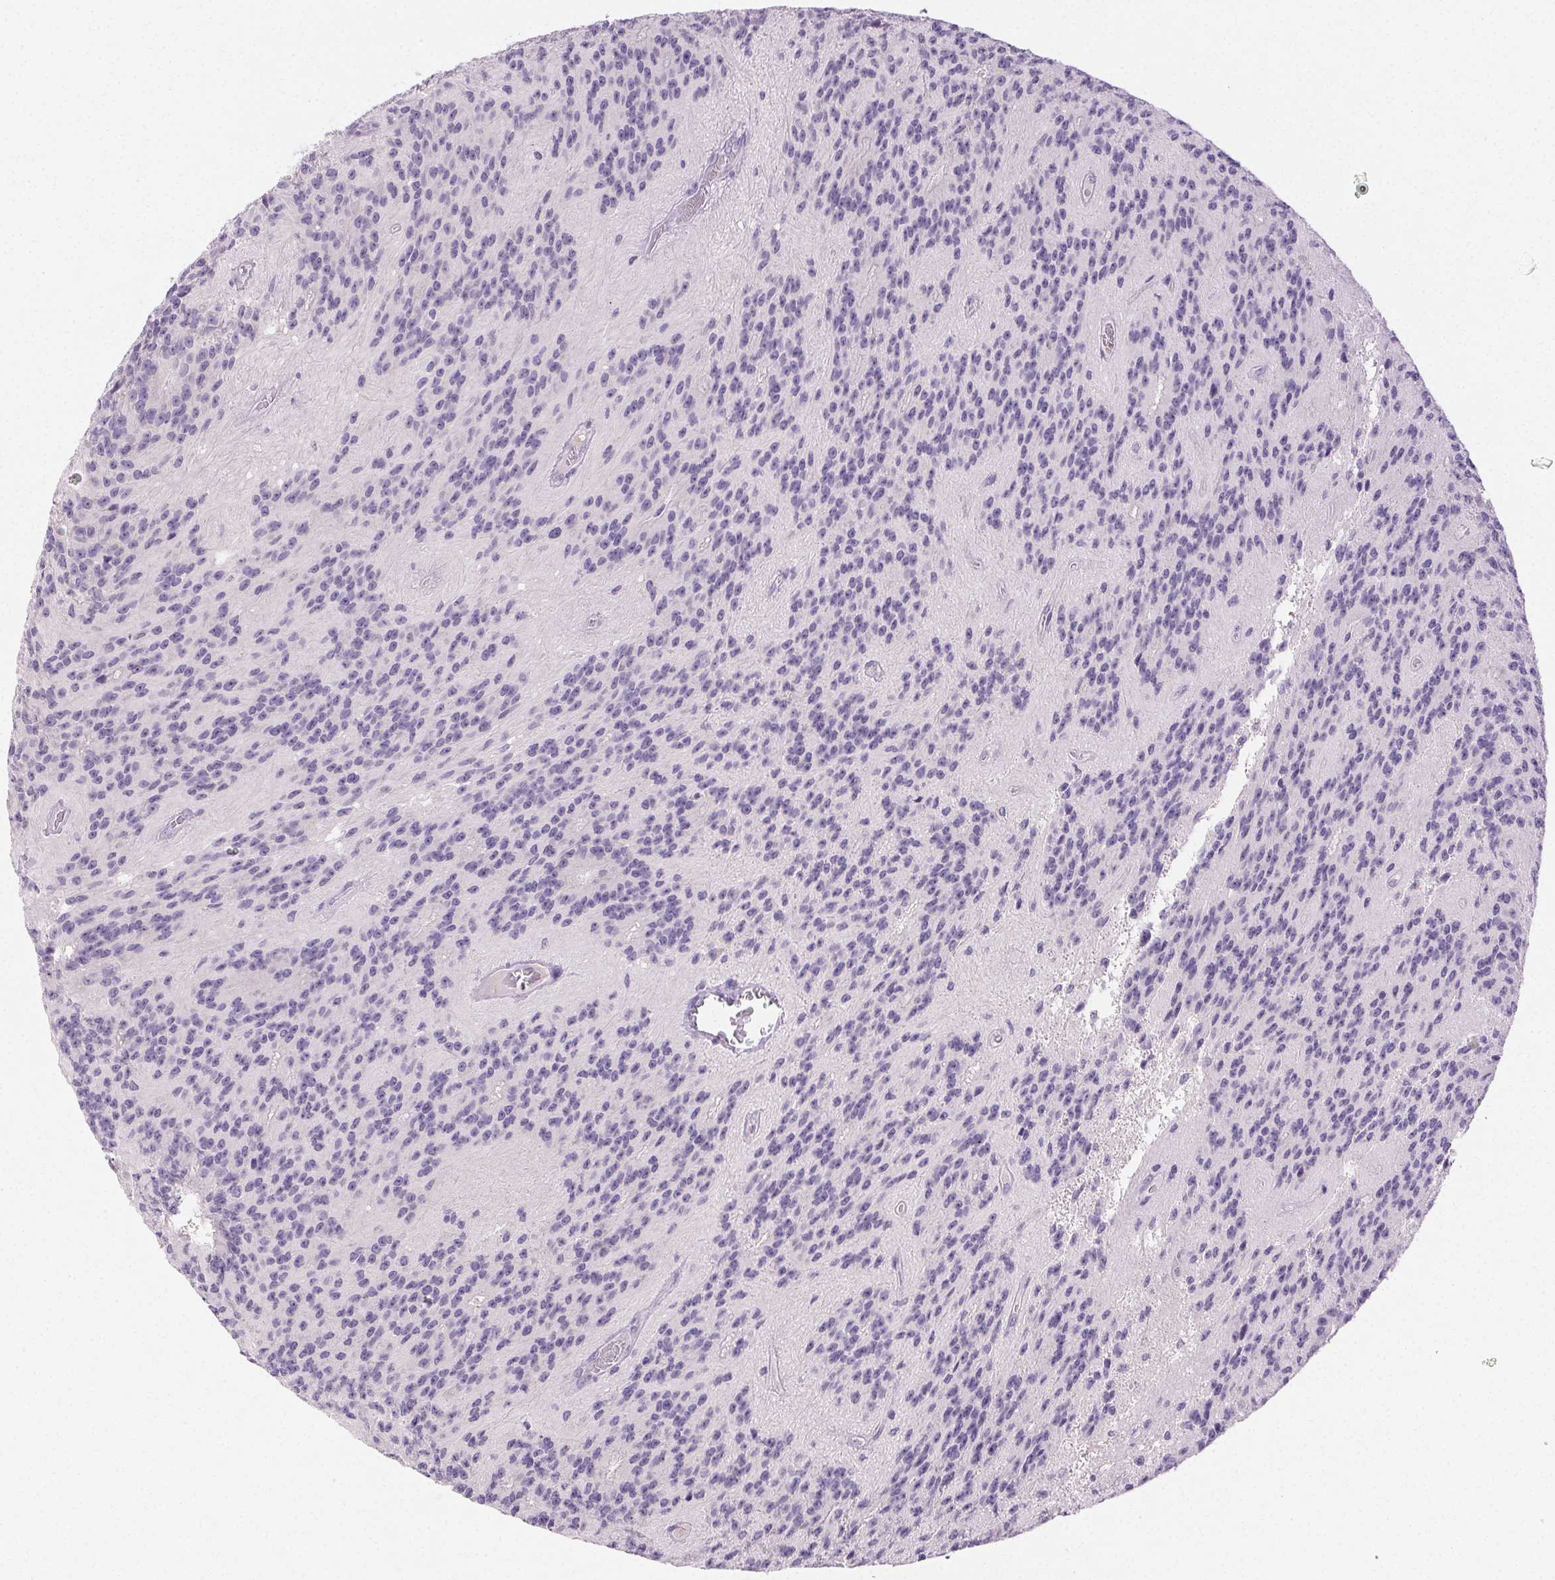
{"staining": {"intensity": "negative", "quantity": "none", "location": "none"}, "tissue": "glioma", "cell_type": "Tumor cells", "image_type": "cancer", "snomed": [{"axis": "morphology", "description": "Glioma, malignant, Low grade"}, {"axis": "topography", "description": "Brain"}], "caption": "Protein analysis of malignant low-grade glioma reveals no significant positivity in tumor cells.", "gene": "EMX2", "patient": {"sex": "male", "age": 31}}